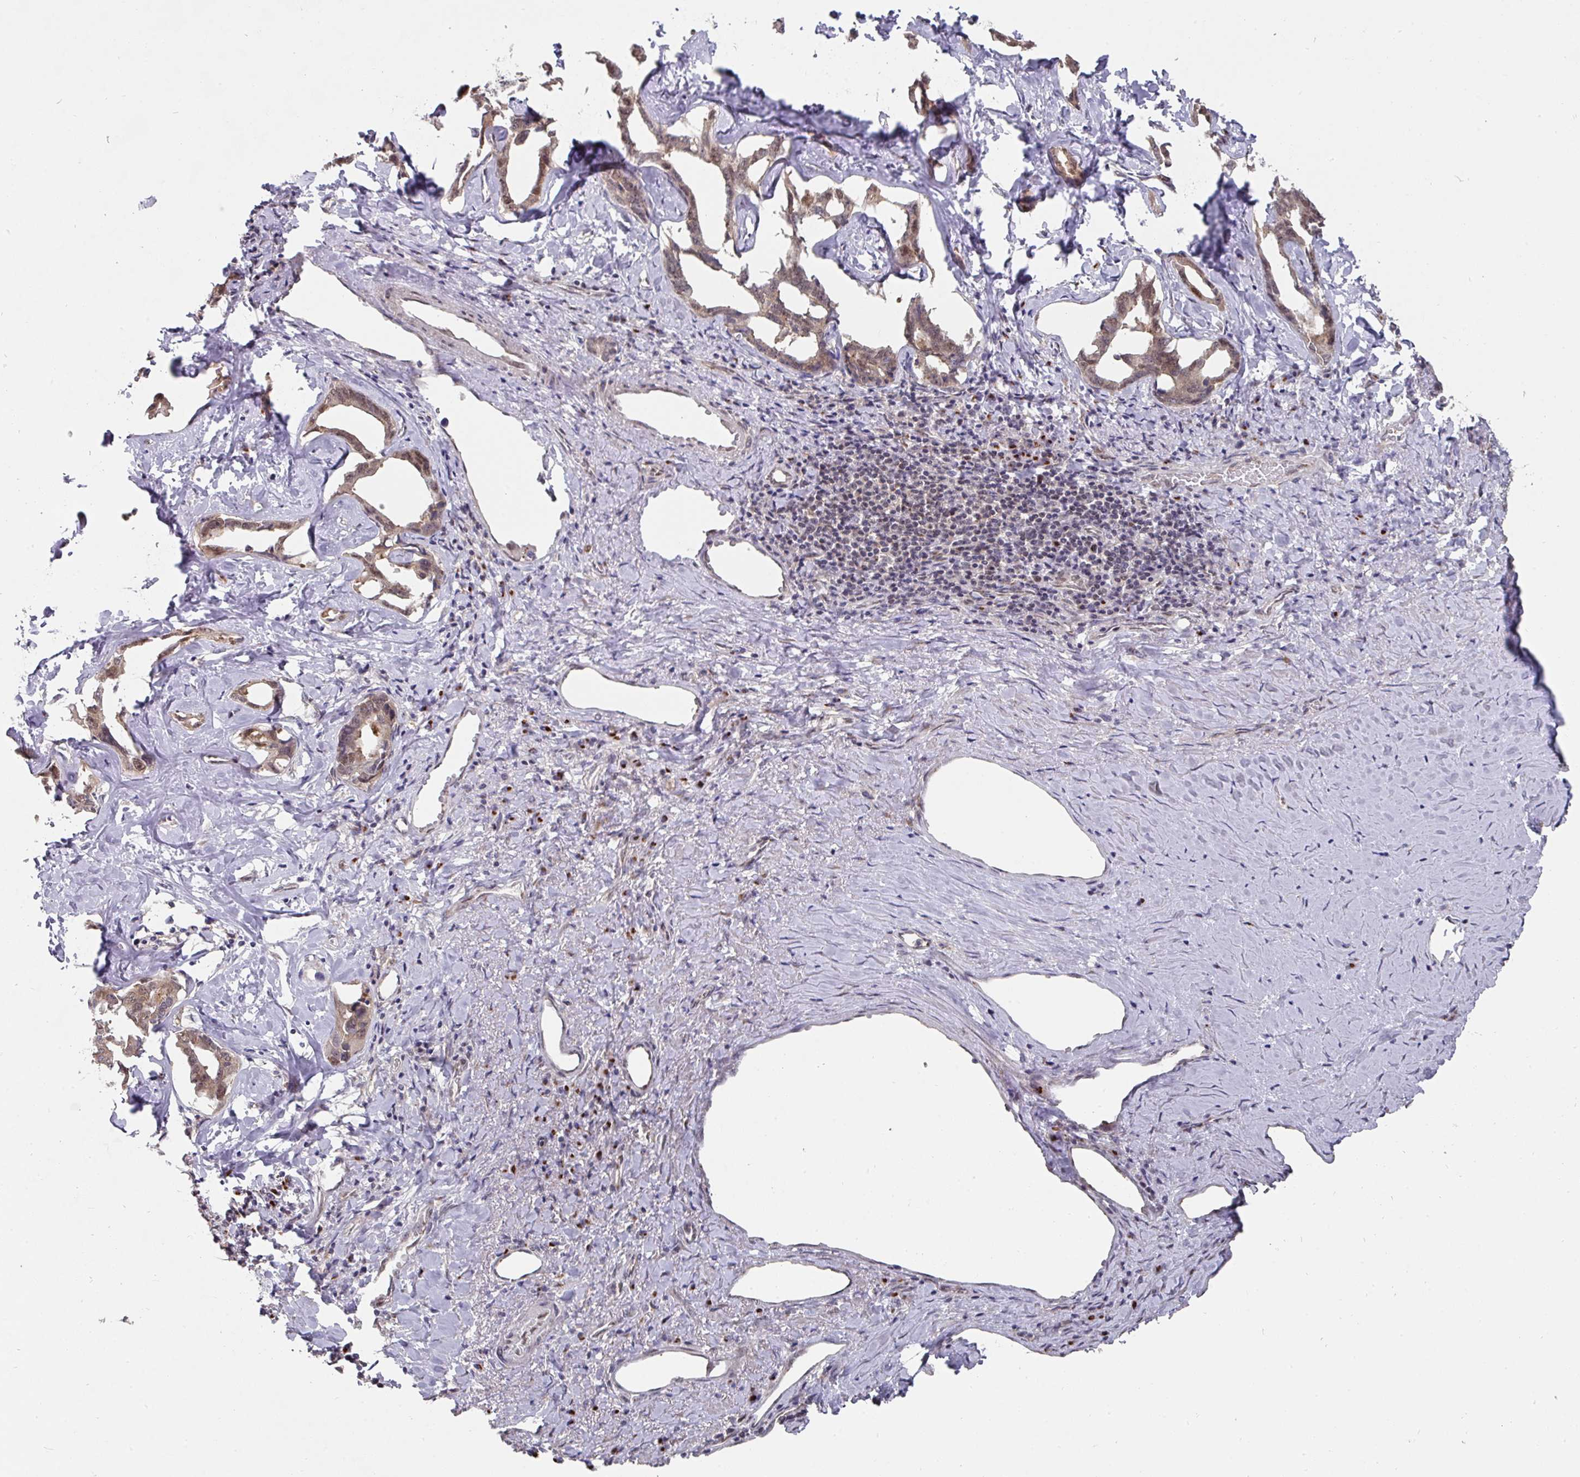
{"staining": {"intensity": "weak", "quantity": ">75%", "location": "cytoplasmic/membranous,nuclear"}, "tissue": "liver cancer", "cell_type": "Tumor cells", "image_type": "cancer", "snomed": [{"axis": "morphology", "description": "Cholangiocarcinoma"}, {"axis": "topography", "description": "Liver"}], "caption": "IHC image of neoplastic tissue: liver cholangiocarcinoma stained using immunohistochemistry (IHC) demonstrates low levels of weak protein expression localized specifically in the cytoplasmic/membranous and nuclear of tumor cells, appearing as a cytoplasmic/membranous and nuclear brown color.", "gene": "C18orf25", "patient": {"sex": "male", "age": 59}}